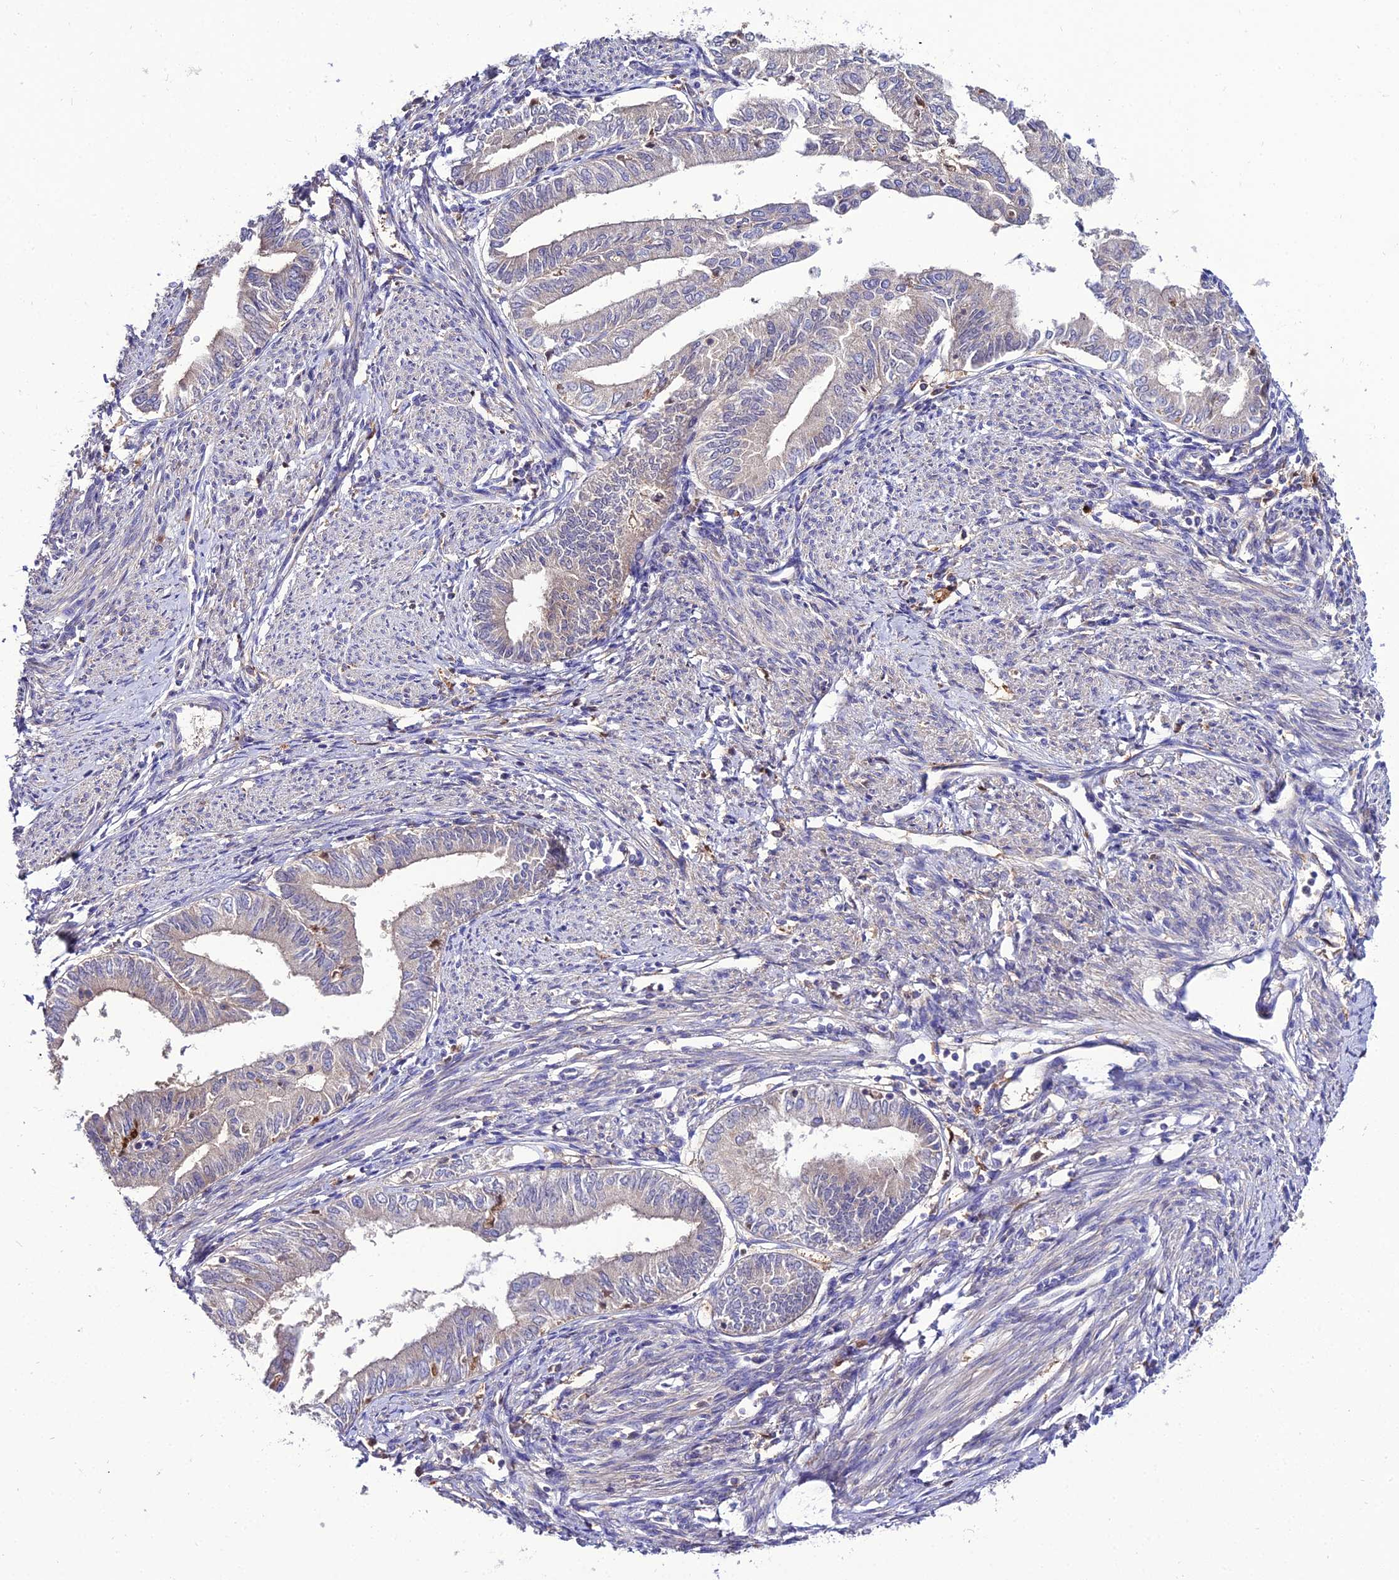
{"staining": {"intensity": "weak", "quantity": "<25%", "location": "cytoplasmic/membranous"}, "tissue": "endometrial cancer", "cell_type": "Tumor cells", "image_type": "cancer", "snomed": [{"axis": "morphology", "description": "Adenocarcinoma, NOS"}, {"axis": "topography", "description": "Endometrium"}], "caption": "DAB (3,3'-diaminobenzidine) immunohistochemical staining of adenocarcinoma (endometrial) displays no significant expression in tumor cells.", "gene": "C2orf69", "patient": {"sex": "female", "age": 66}}